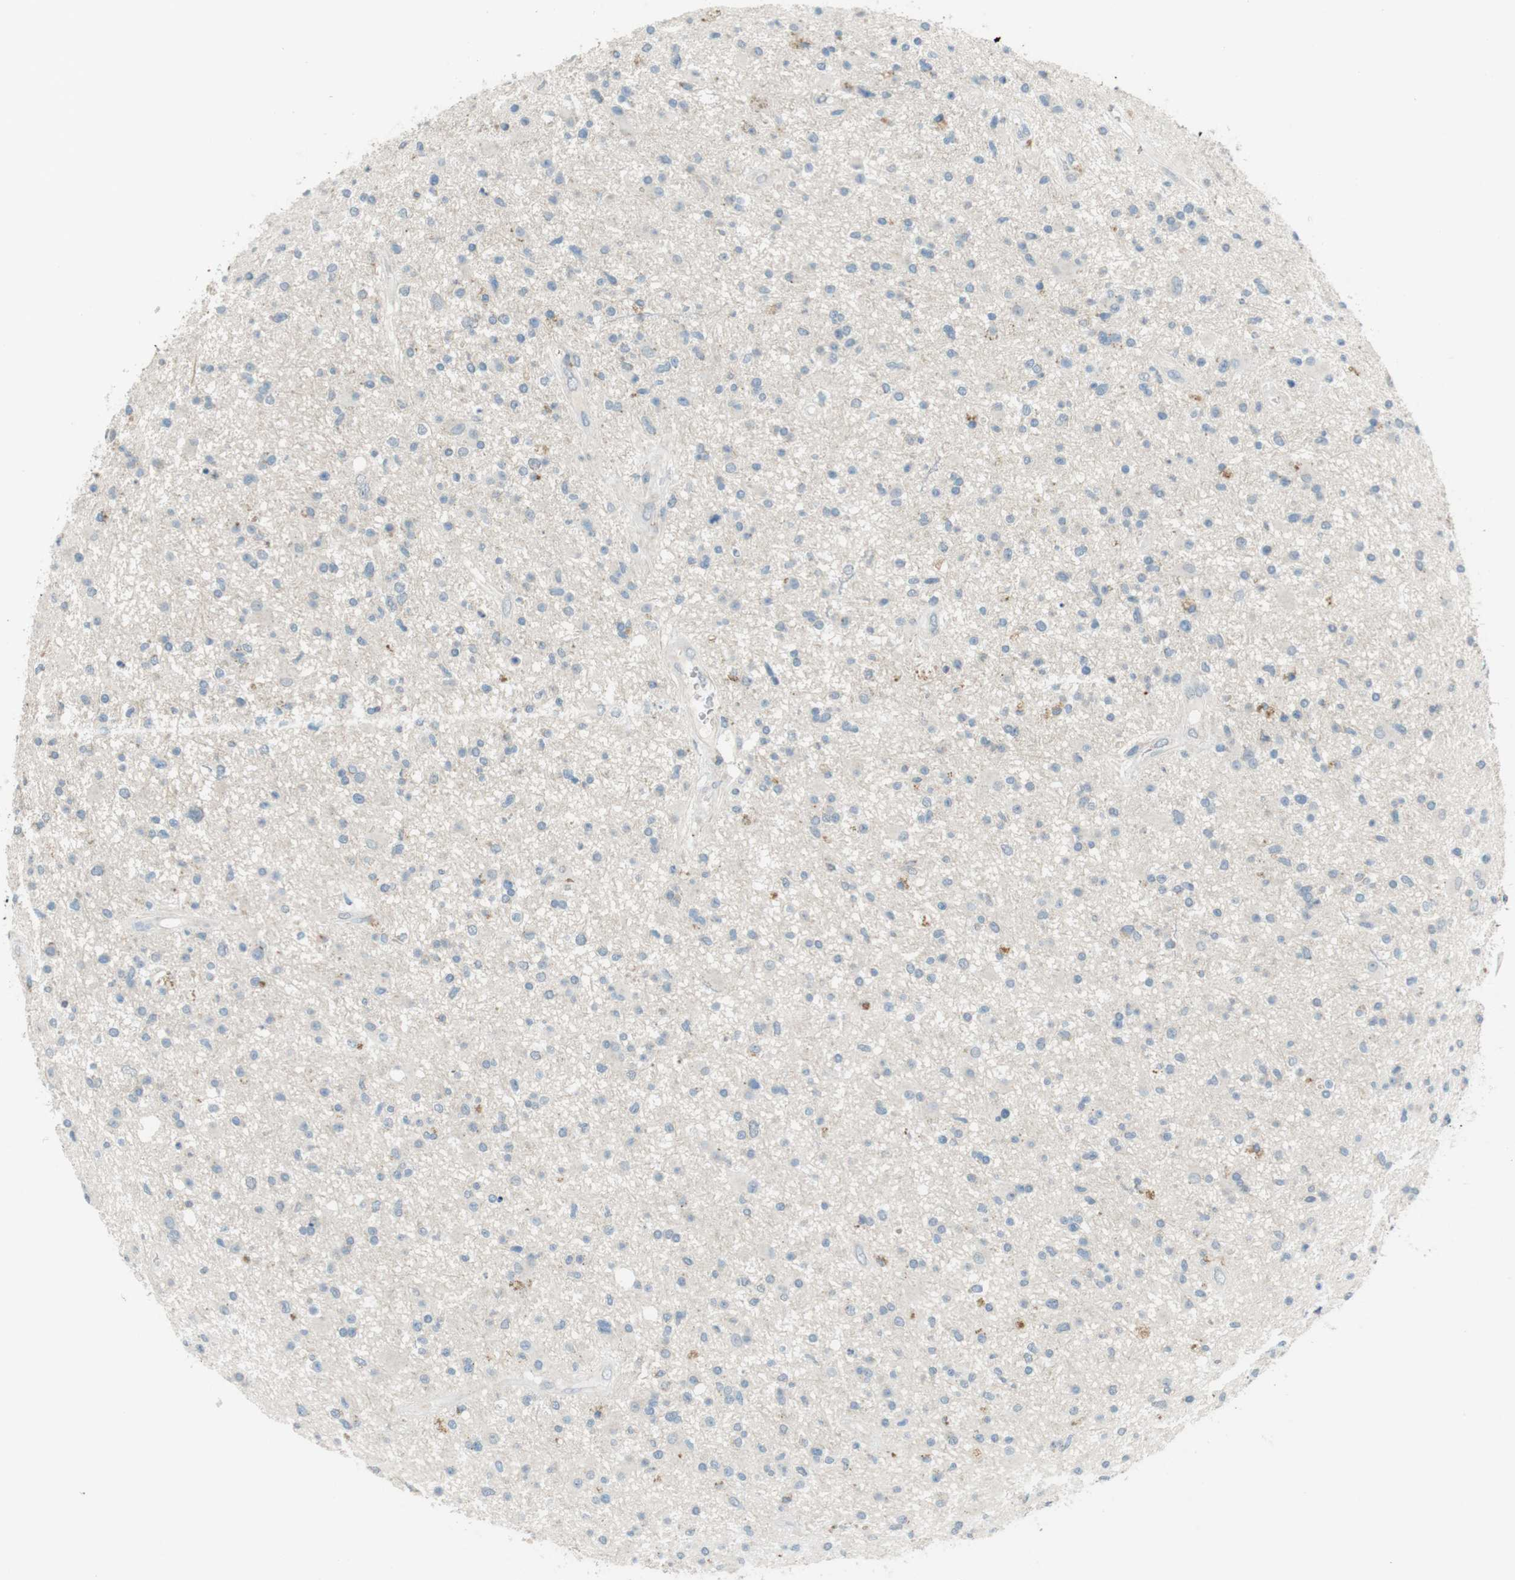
{"staining": {"intensity": "negative", "quantity": "none", "location": "none"}, "tissue": "glioma", "cell_type": "Tumor cells", "image_type": "cancer", "snomed": [{"axis": "morphology", "description": "Glioma, malignant, High grade"}, {"axis": "topography", "description": "Brain"}], "caption": "Human glioma stained for a protein using IHC shows no positivity in tumor cells.", "gene": "MUC5B", "patient": {"sex": "male", "age": 33}}